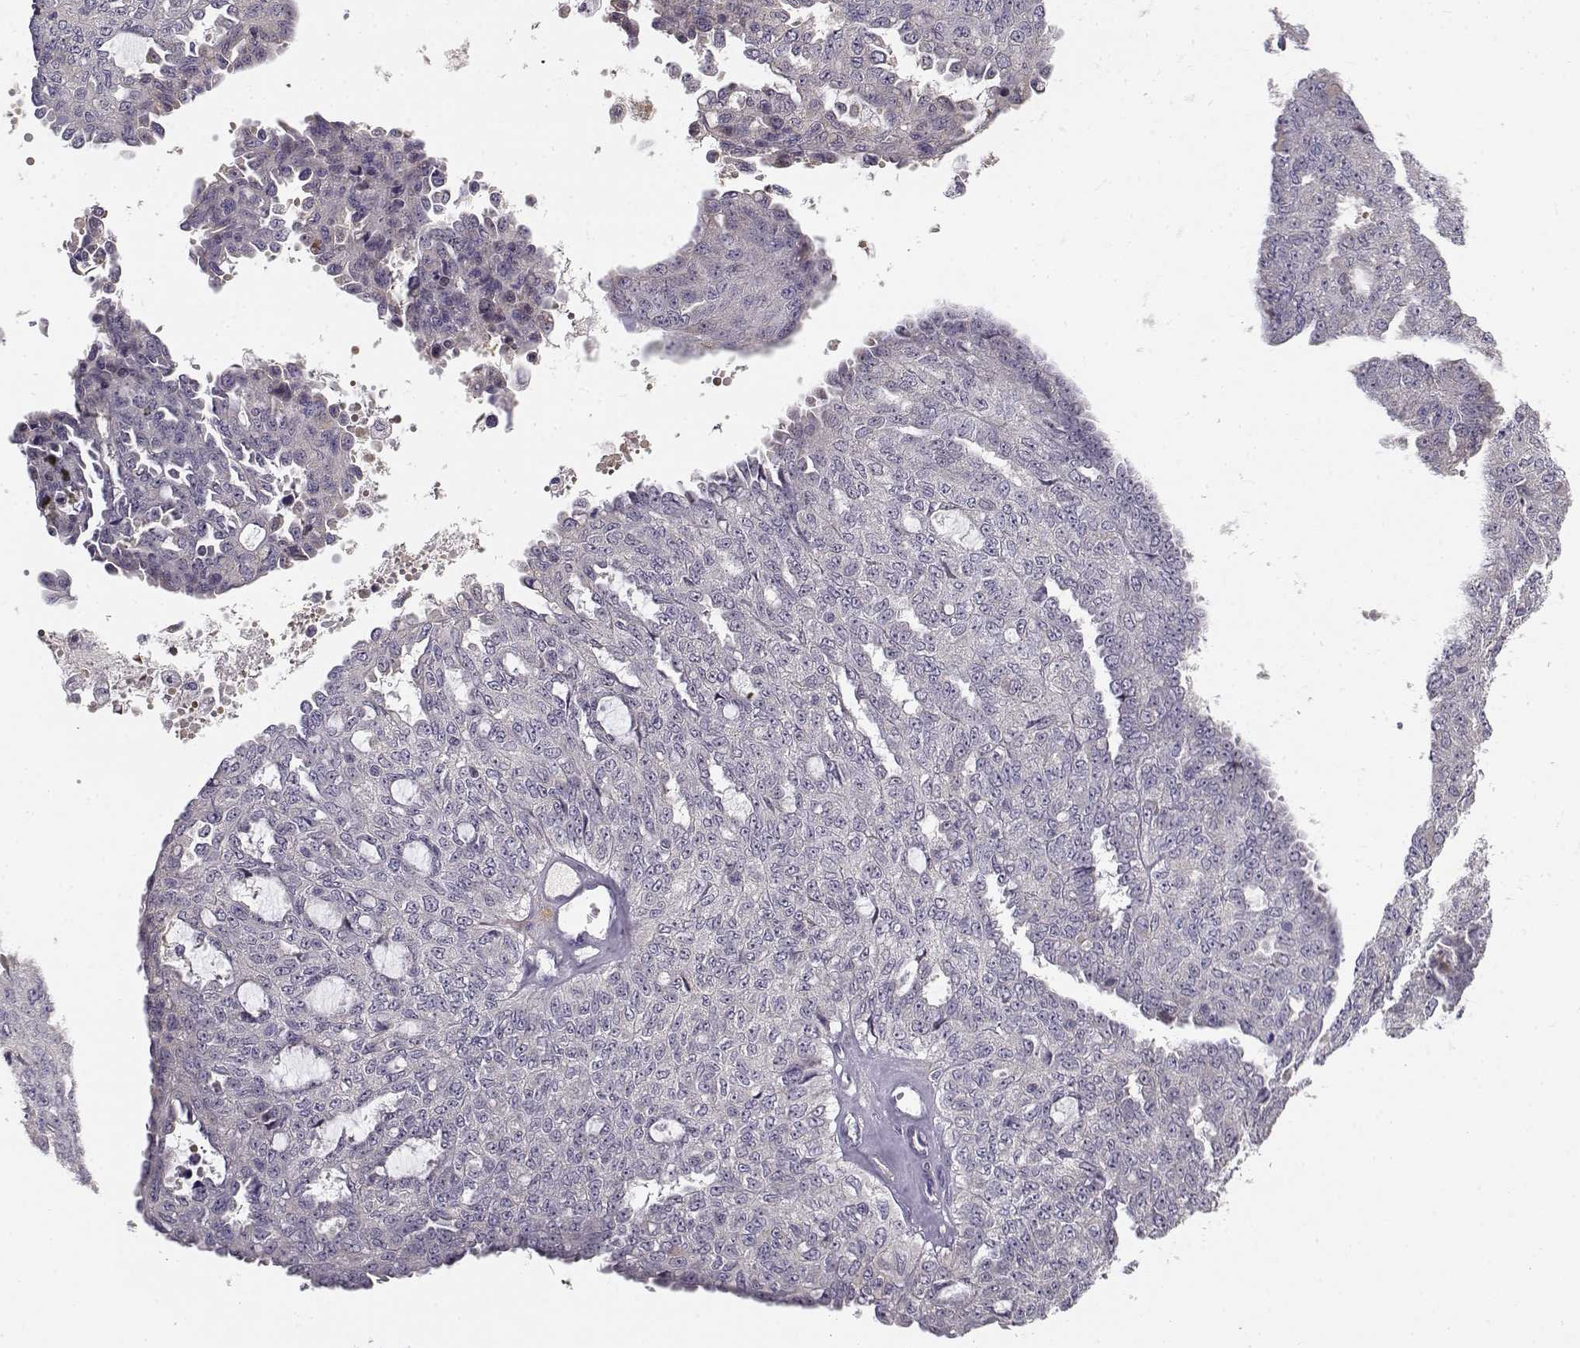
{"staining": {"intensity": "negative", "quantity": "none", "location": "none"}, "tissue": "ovarian cancer", "cell_type": "Tumor cells", "image_type": "cancer", "snomed": [{"axis": "morphology", "description": "Cystadenocarcinoma, serous, NOS"}, {"axis": "topography", "description": "Ovary"}], "caption": "DAB immunohistochemical staining of human ovarian cancer (serous cystadenocarcinoma) shows no significant expression in tumor cells.", "gene": "DDX25", "patient": {"sex": "female", "age": 71}}